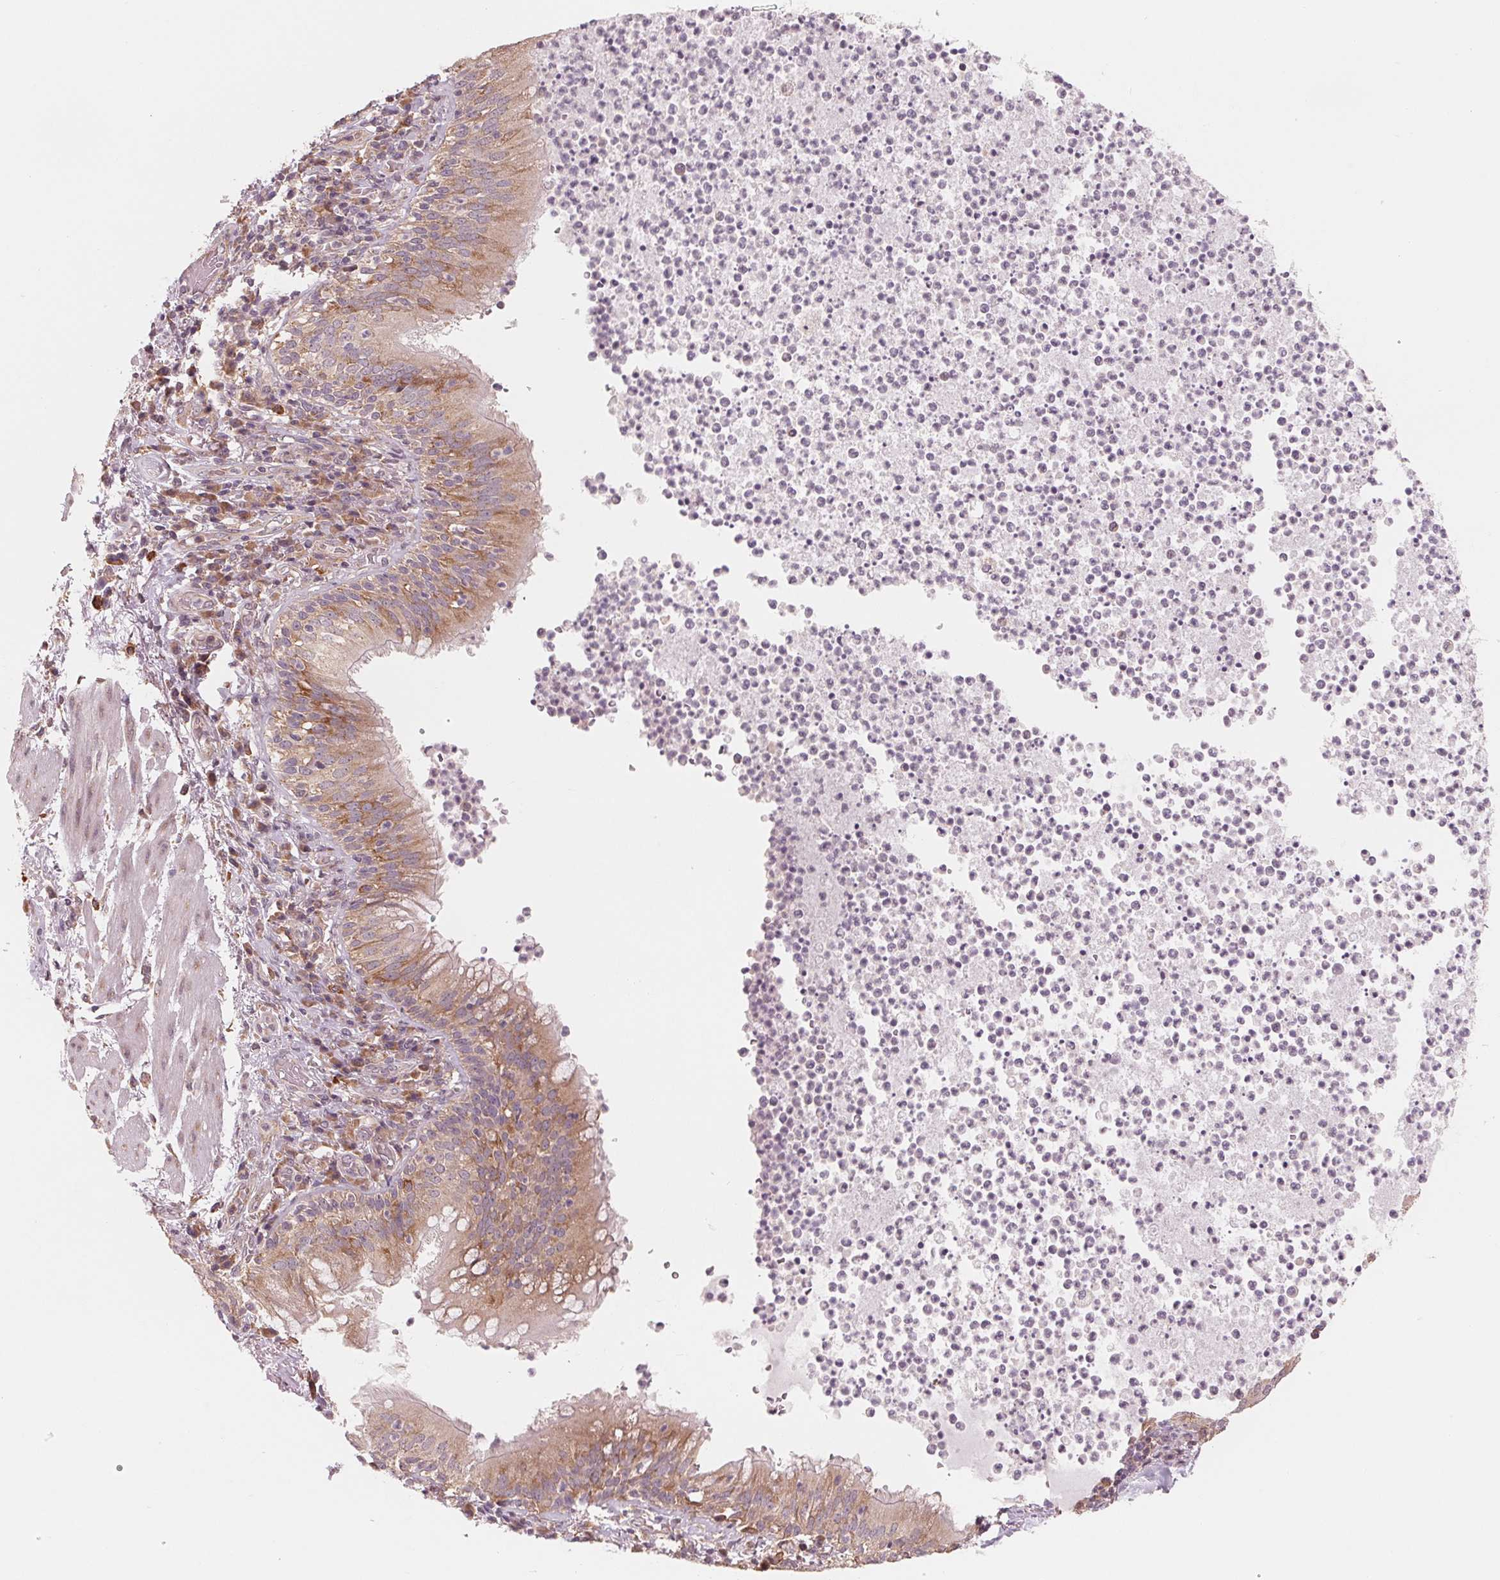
{"staining": {"intensity": "moderate", "quantity": "25%-75%", "location": "cytoplasmic/membranous"}, "tissue": "bronchus", "cell_type": "Respiratory epithelial cells", "image_type": "normal", "snomed": [{"axis": "morphology", "description": "Normal tissue, NOS"}, {"axis": "topography", "description": "Lymph node"}, {"axis": "topography", "description": "Bronchus"}], "caption": "The image exhibits a brown stain indicating the presence of a protein in the cytoplasmic/membranous of respiratory epithelial cells in bronchus. (Brightfield microscopy of DAB IHC at high magnification).", "gene": "GIGYF2", "patient": {"sex": "male", "age": 56}}